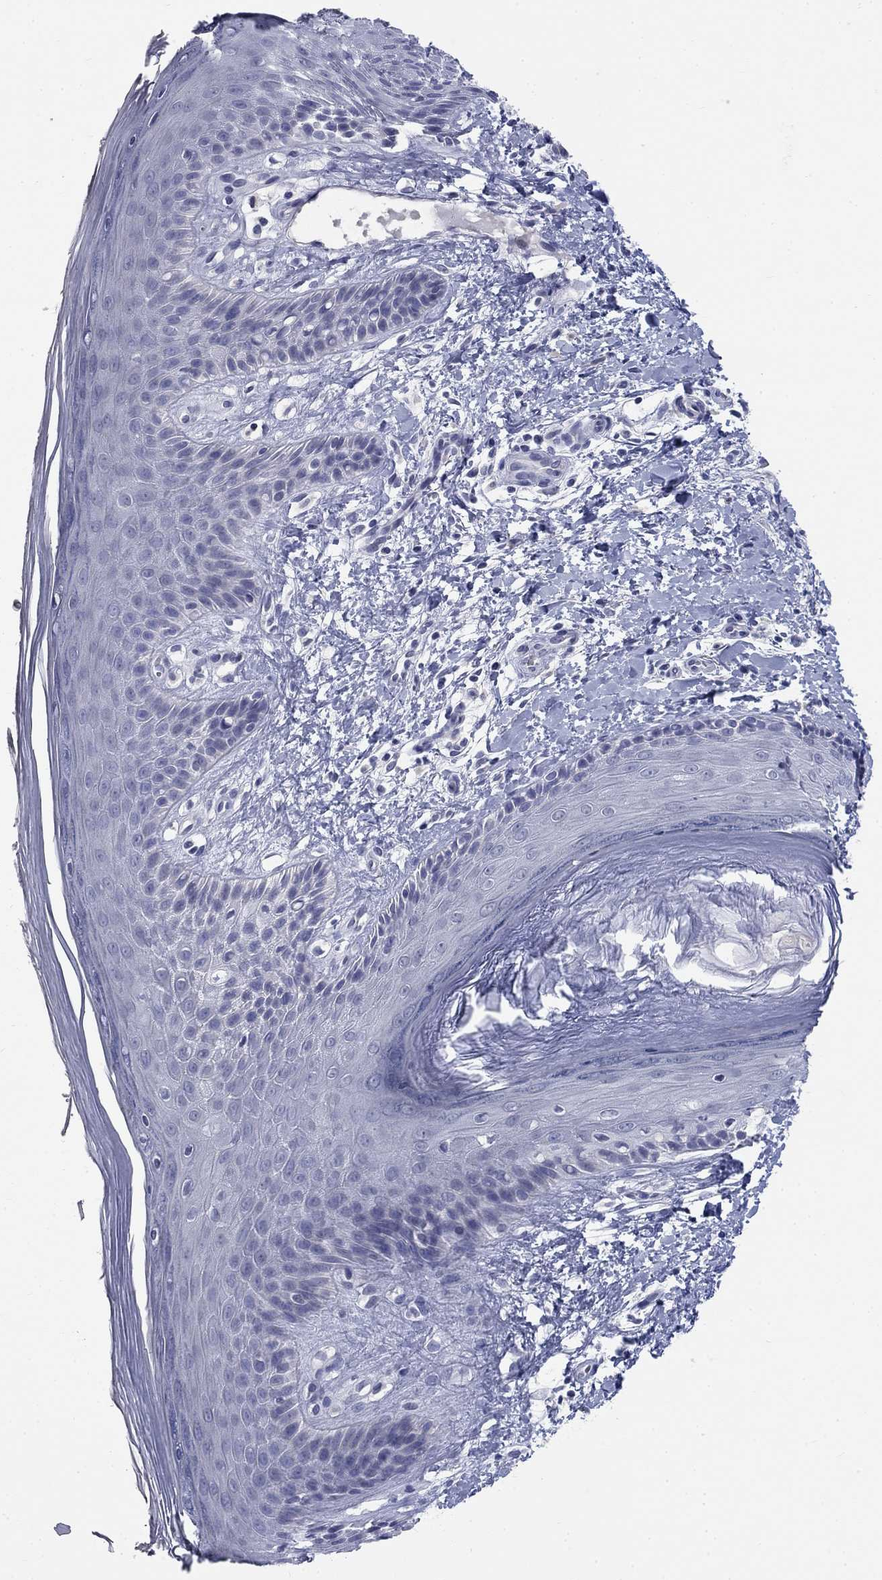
{"staining": {"intensity": "negative", "quantity": "none", "location": "none"}, "tissue": "skin", "cell_type": "Epidermal cells", "image_type": "normal", "snomed": [{"axis": "morphology", "description": "Normal tissue, NOS"}, {"axis": "topography", "description": "Anal"}], "caption": "An immunohistochemistry image of normal skin is shown. There is no staining in epidermal cells of skin. The staining is performed using DAB brown chromogen with nuclei counter-stained in using hematoxylin.", "gene": "ELAVL4", "patient": {"sex": "male", "age": 36}}